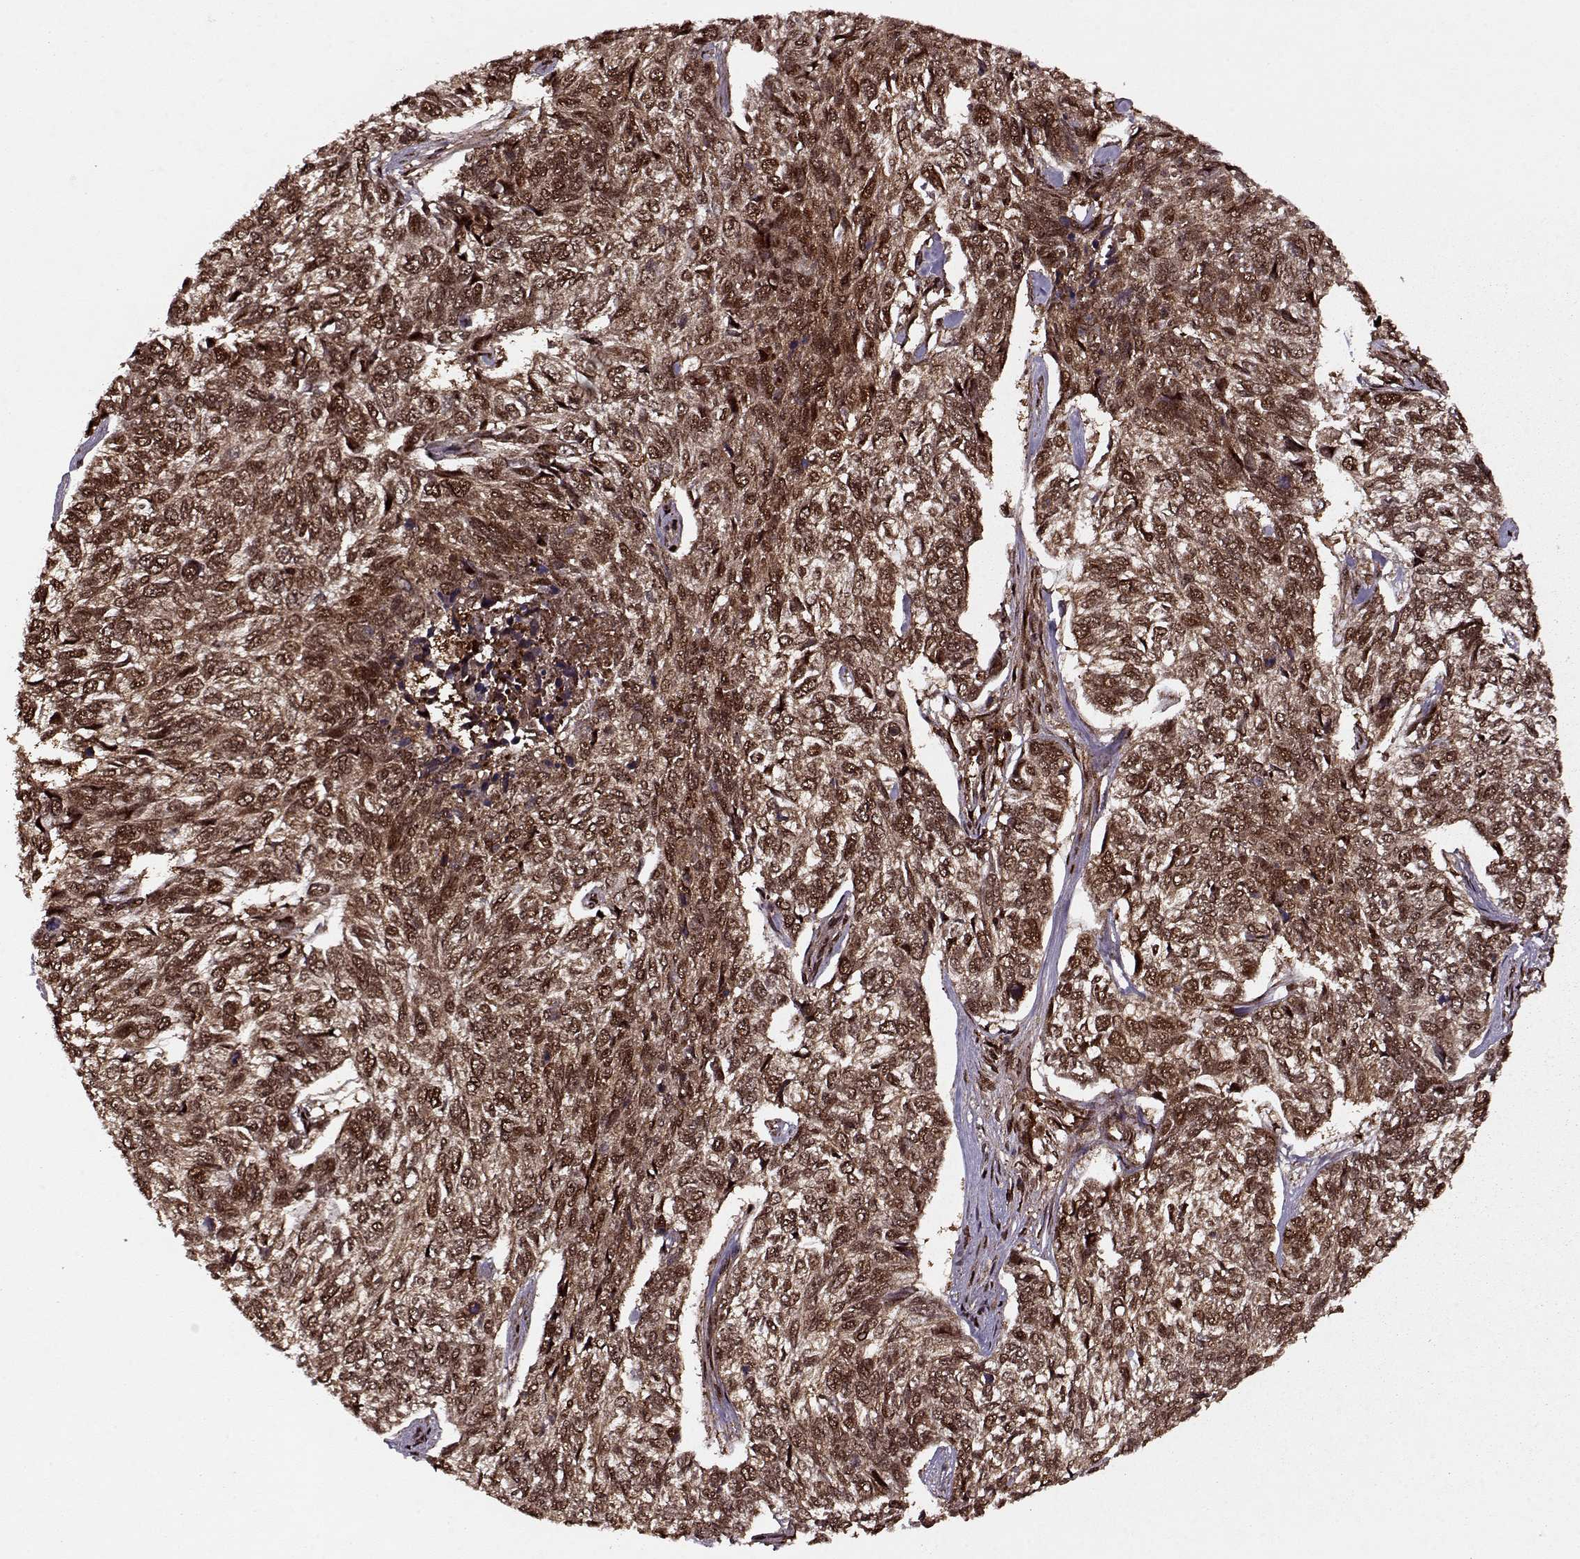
{"staining": {"intensity": "strong", "quantity": ">75%", "location": "cytoplasmic/membranous,nuclear"}, "tissue": "skin cancer", "cell_type": "Tumor cells", "image_type": "cancer", "snomed": [{"axis": "morphology", "description": "Basal cell carcinoma"}, {"axis": "topography", "description": "Skin"}], "caption": "Immunohistochemistry (IHC) of basal cell carcinoma (skin) reveals high levels of strong cytoplasmic/membranous and nuclear positivity in about >75% of tumor cells.", "gene": "PSMA7", "patient": {"sex": "female", "age": 65}}